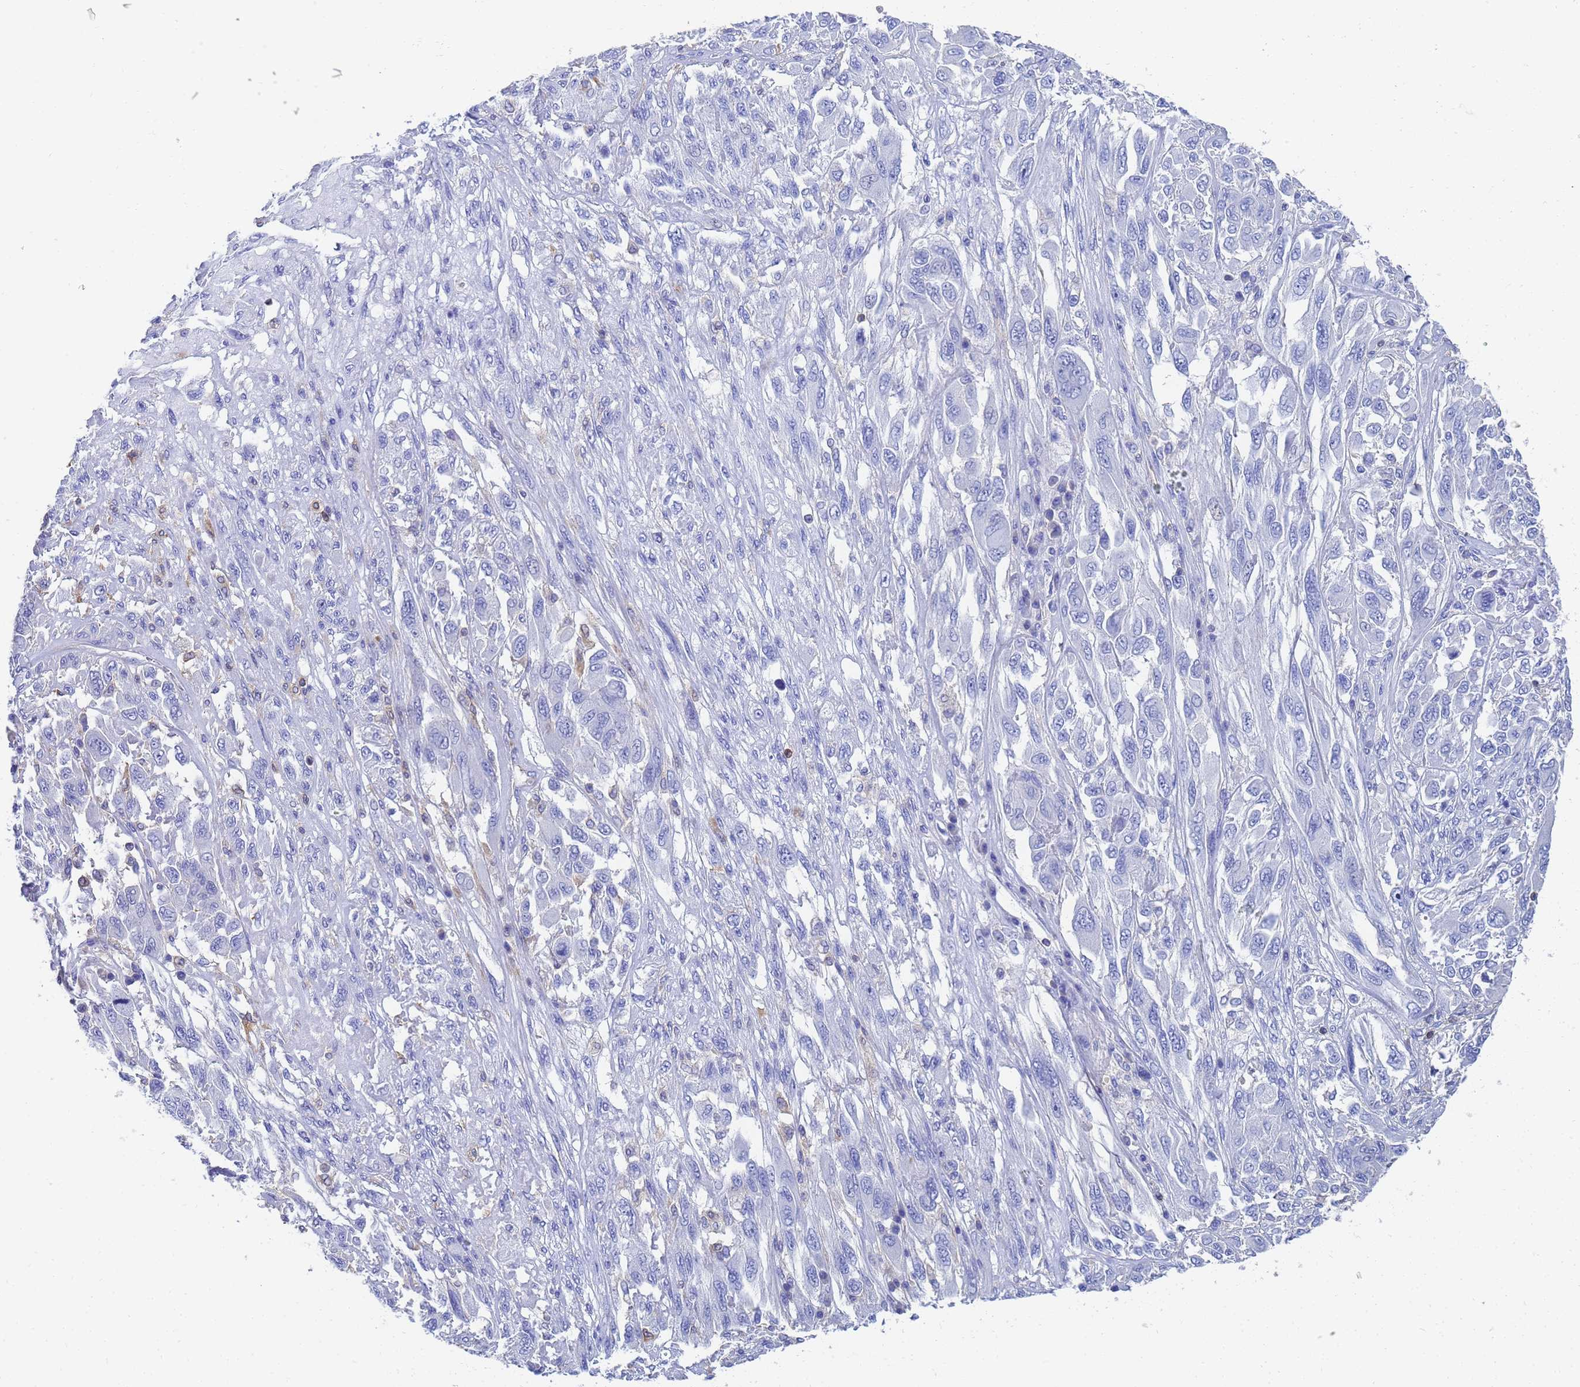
{"staining": {"intensity": "negative", "quantity": "none", "location": "none"}, "tissue": "melanoma", "cell_type": "Tumor cells", "image_type": "cancer", "snomed": [{"axis": "morphology", "description": "Malignant melanoma, NOS"}, {"axis": "topography", "description": "Skin"}], "caption": "The image shows no significant staining in tumor cells of melanoma.", "gene": "GCHFR", "patient": {"sex": "female", "age": 91}}